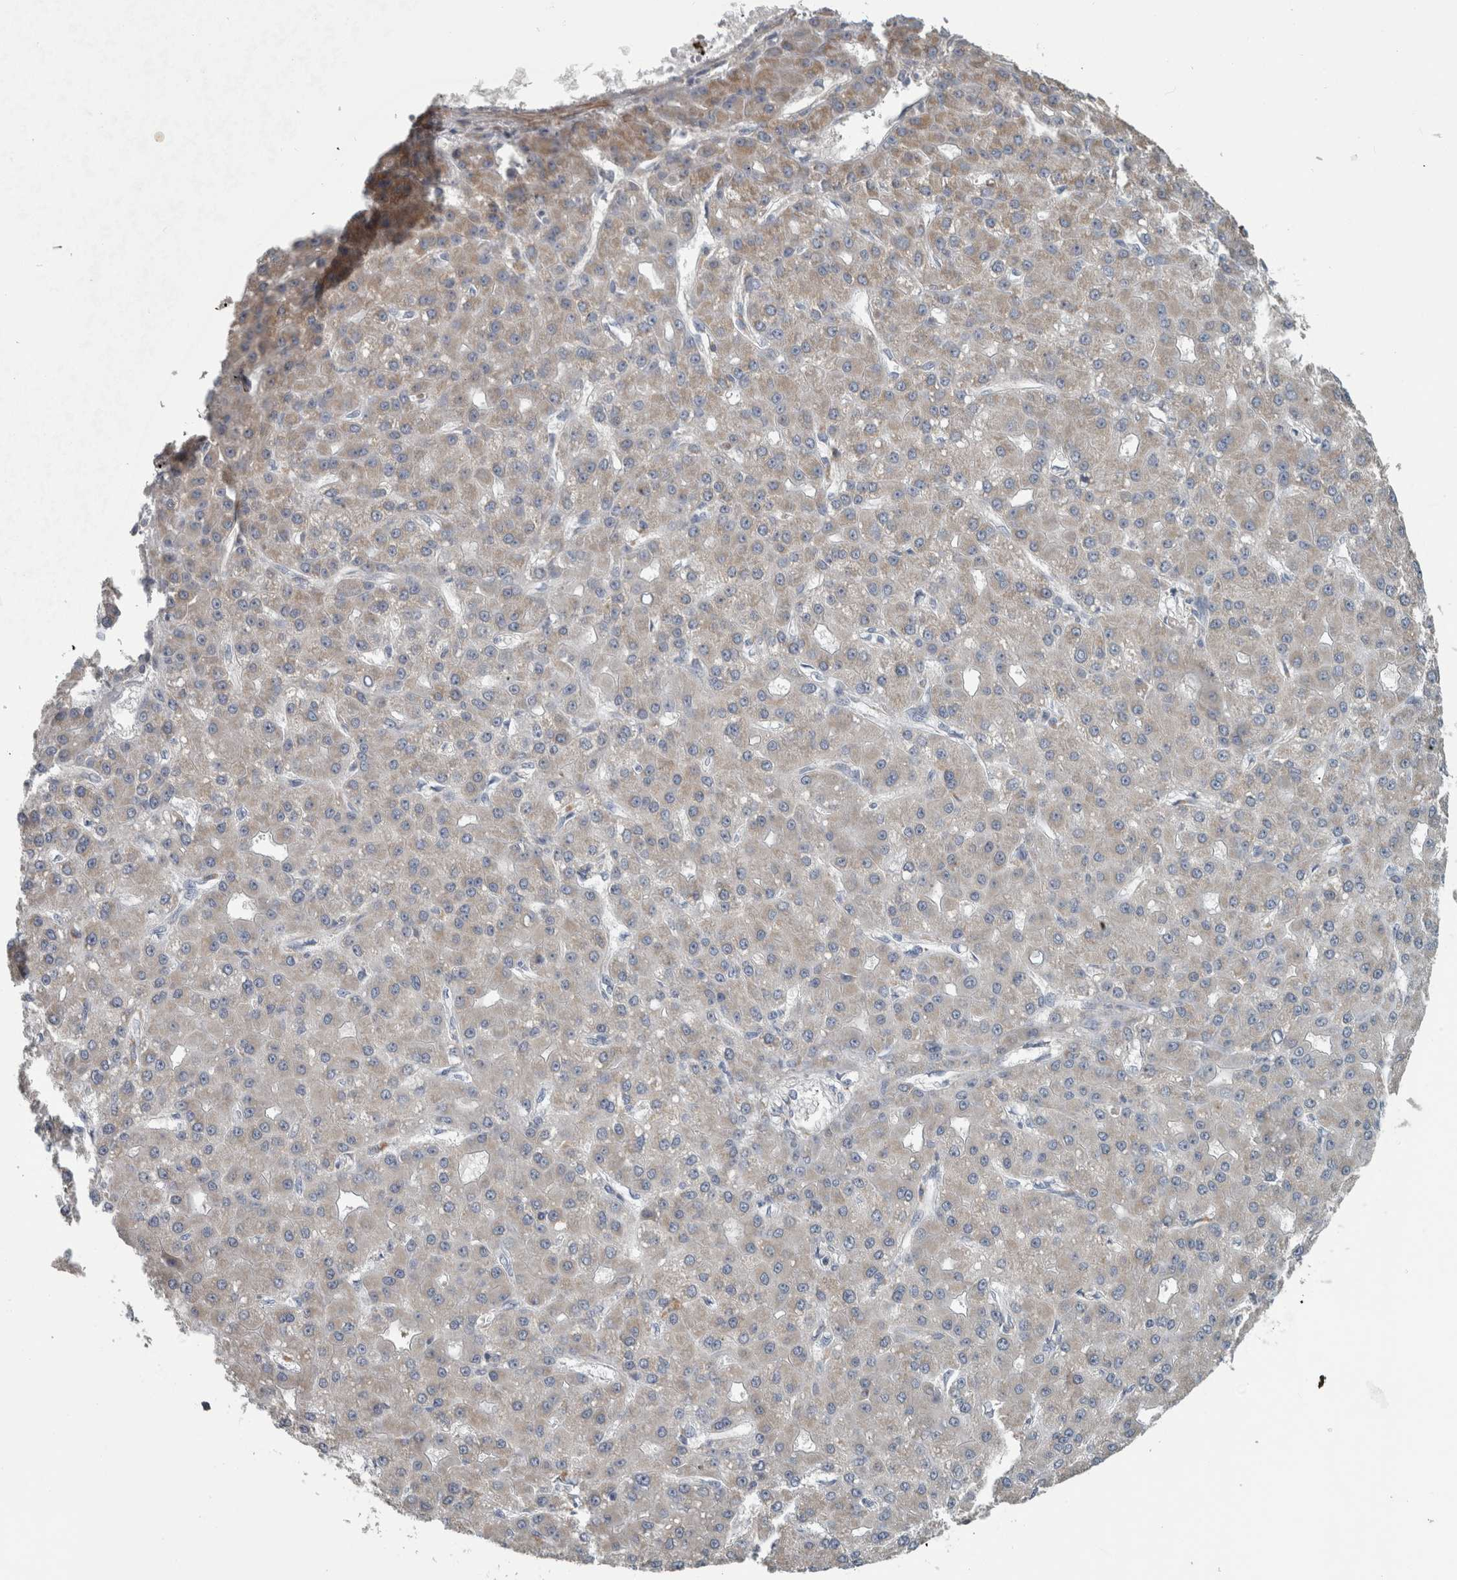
{"staining": {"intensity": "weak", "quantity": "<25%", "location": "cytoplasmic/membranous"}, "tissue": "liver cancer", "cell_type": "Tumor cells", "image_type": "cancer", "snomed": [{"axis": "morphology", "description": "Carcinoma, Hepatocellular, NOS"}, {"axis": "topography", "description": "Liver"}], "caption": "Tumor cells show no significant protein positivity in hepatocellular carcinoma (liver).", "gene": "ARMC1", "patient": {"sex": "male", "age": 67}}